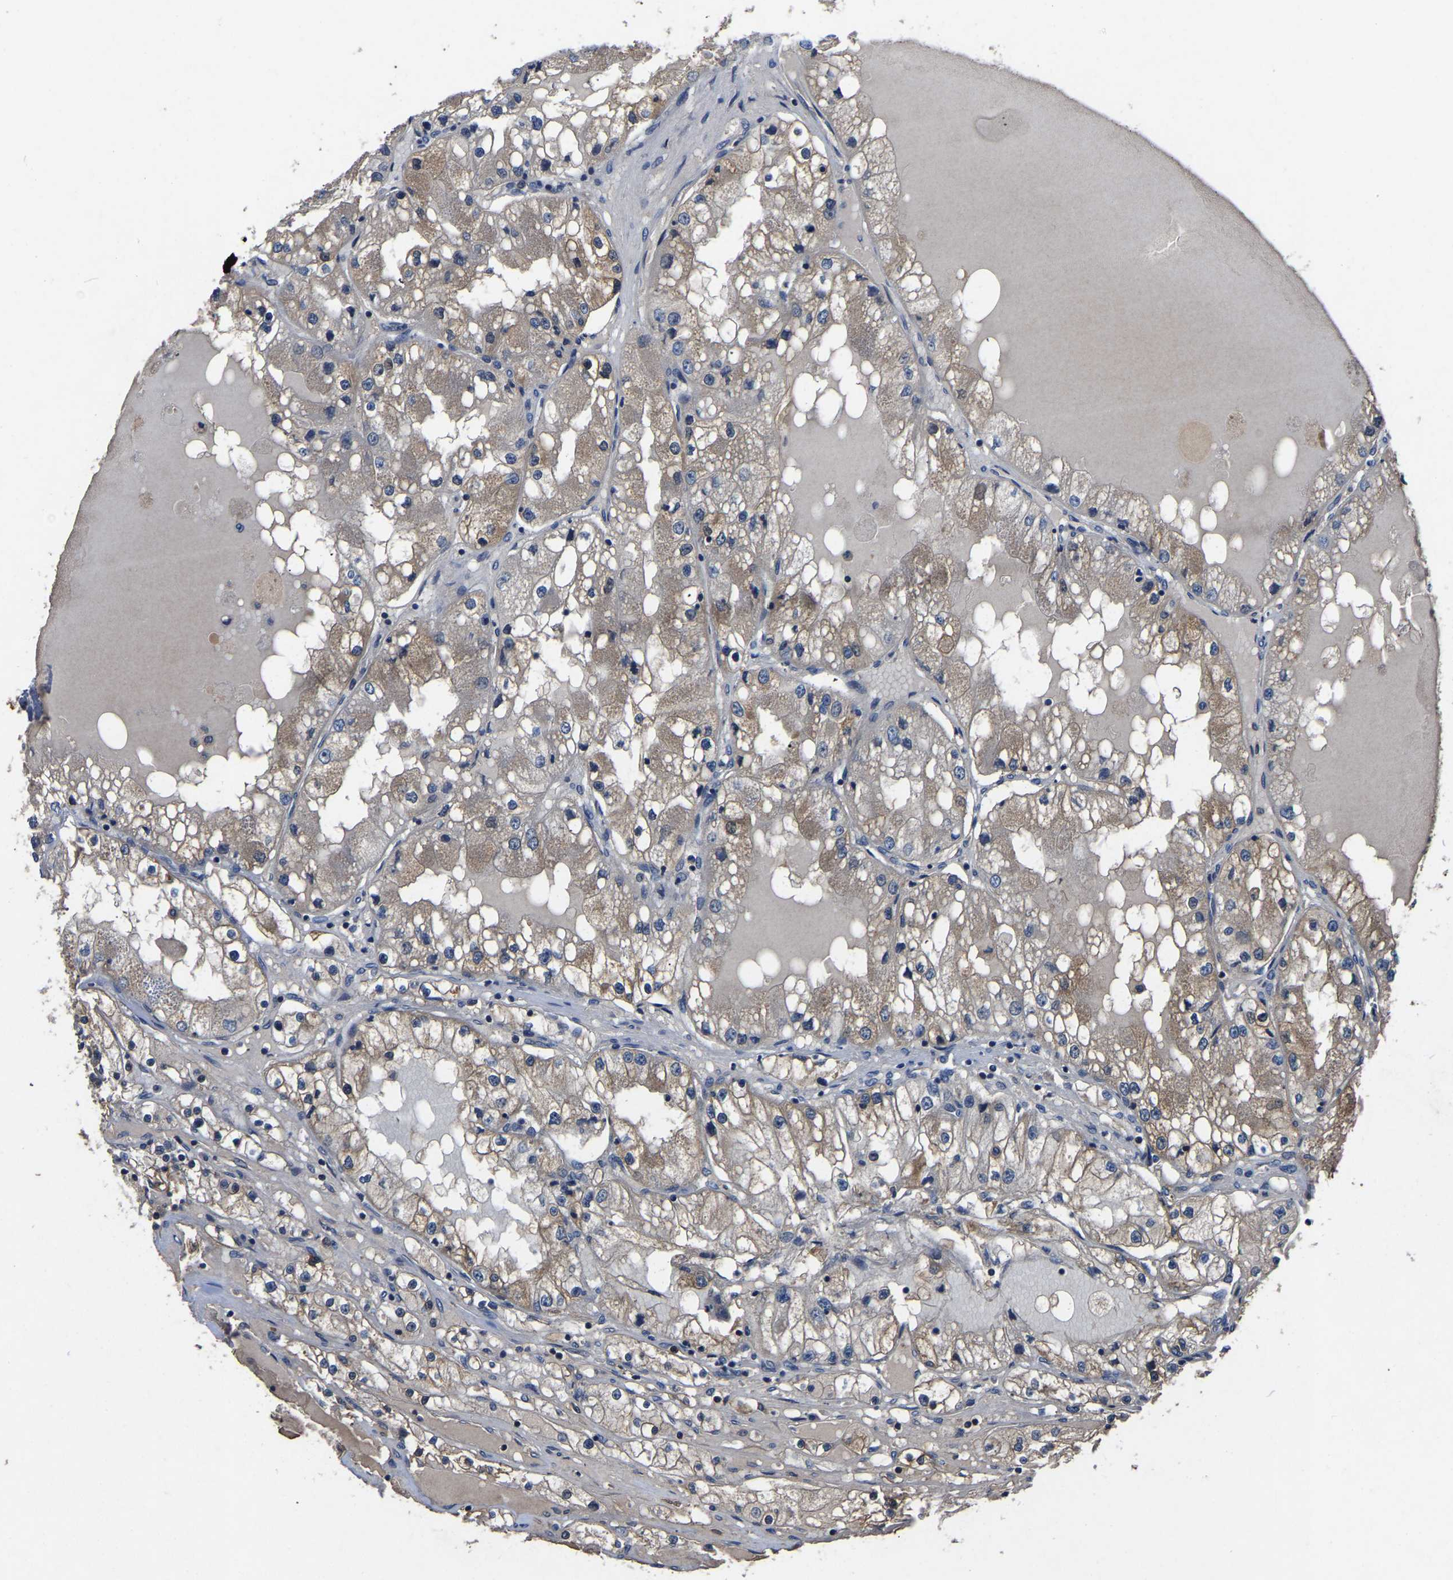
{"staining": {"intensity": "moderate", "quantity": ">75%", "location": "cytoplasmic/membranous"}, "tissue": "renal cancer", "cell_type": "Tumor cells", "image_type": "cancer", "snomed": [{"axis": "morphology", "description": "Adenocarcinoma, NOS"}, {"axis": "topography", "description": "Kidney"}], "caption": "This is a micrograph of immunohistochemistry staining of adenocarcinoma (renal), which shows moderate staining in the cytoplasmic/membranous of tumor cells.", "gene": "FGD5", "patient": {"sex": "male", "age": 68}}